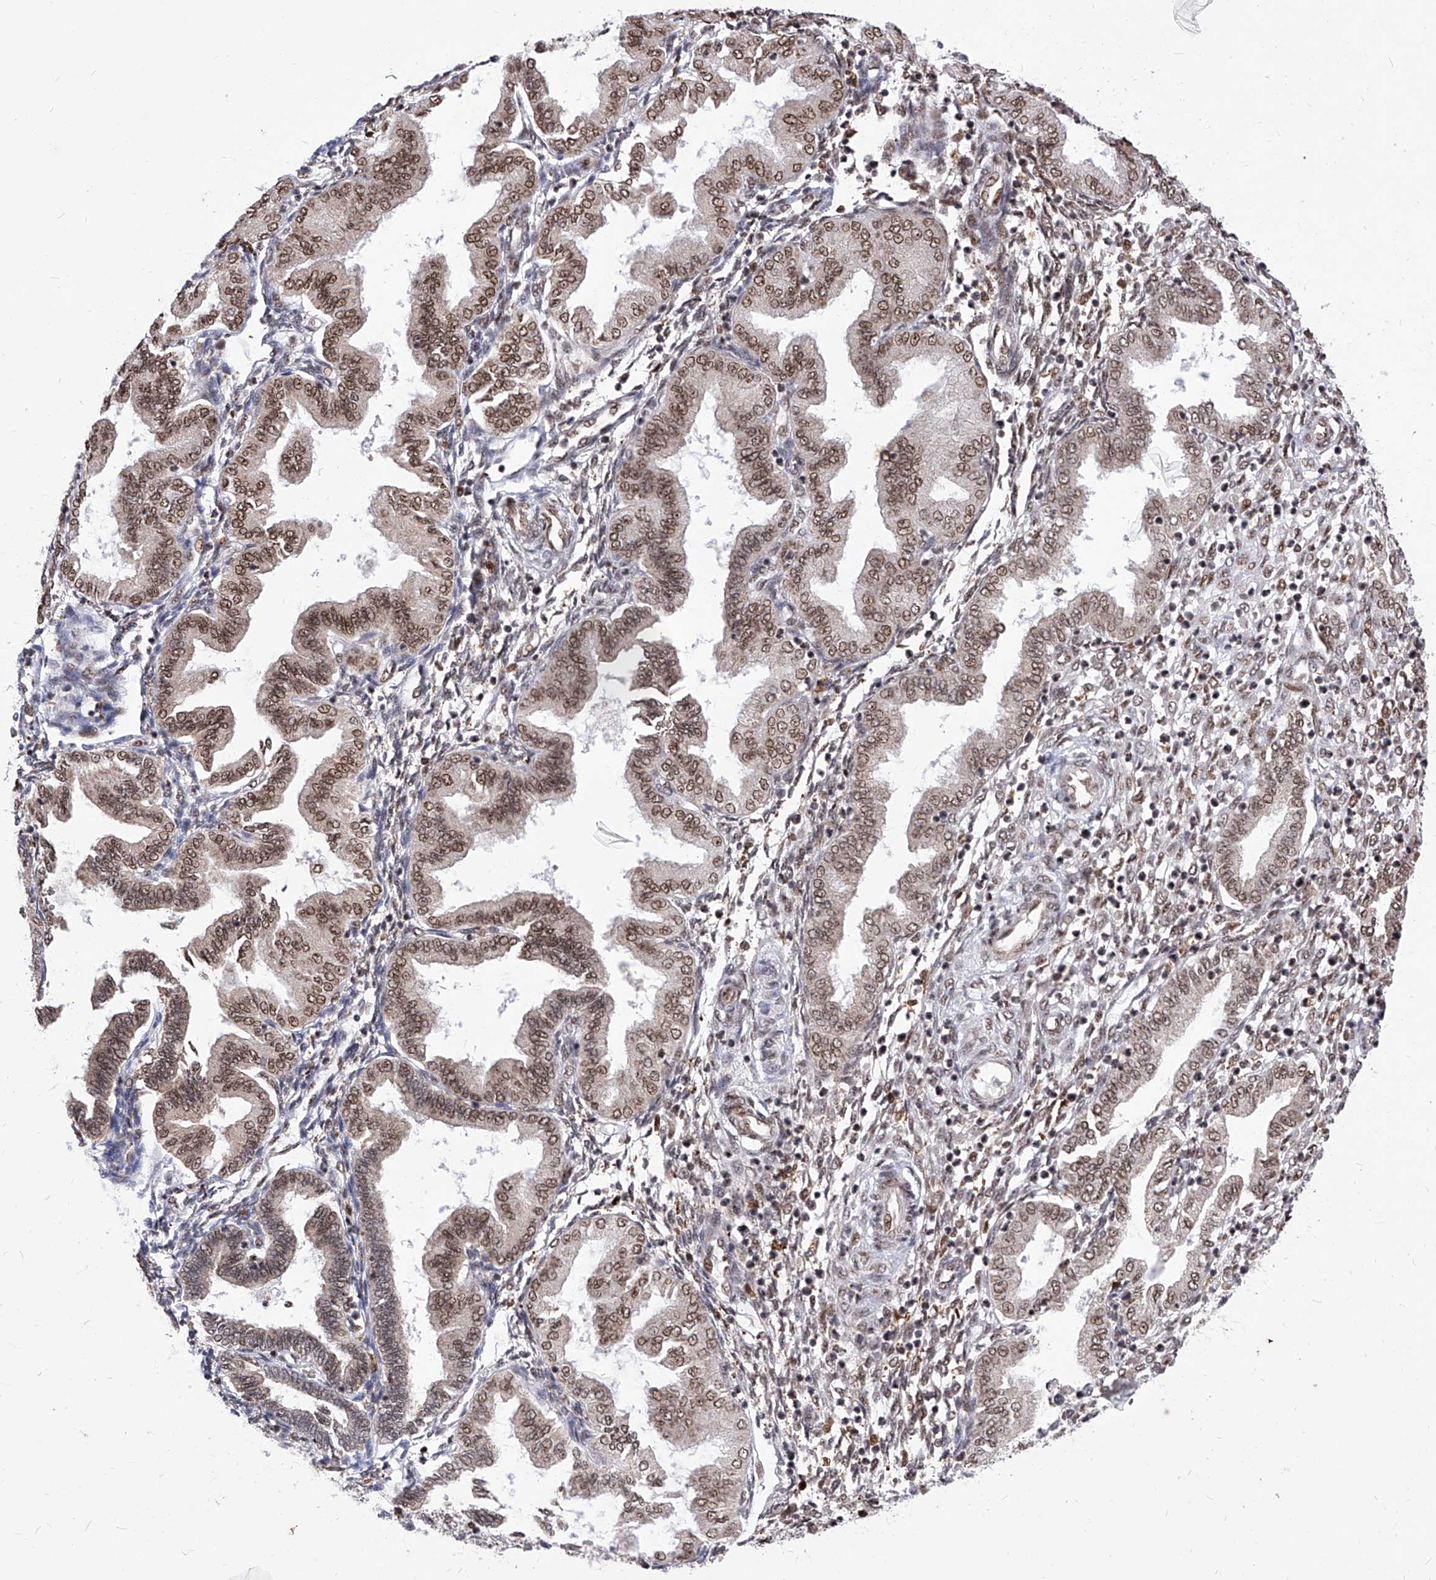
{"staining": {"intensity": "strong", "quantity": "25%-75%", "location": "cytoplasmic/membranous,nuclear"}, "tissue": "endometrium", "cell_type": "Cells in endometrial stroma", "image_type": "normal", "snomed": [{"axis": "morphology", "description": "Normal tissue, NOS"}, {"axis": "topography", "description": "Endometrium"}], "caption": "This is an image of immunohistochemistry (IHC) staining of benign endometrium, which shows strong positivity in the cytoplasmic/membranous,nuclear of cells in endometrial stroma.", "gene": "PHF5A", "patient": {"sex": "female", "age": 53}}